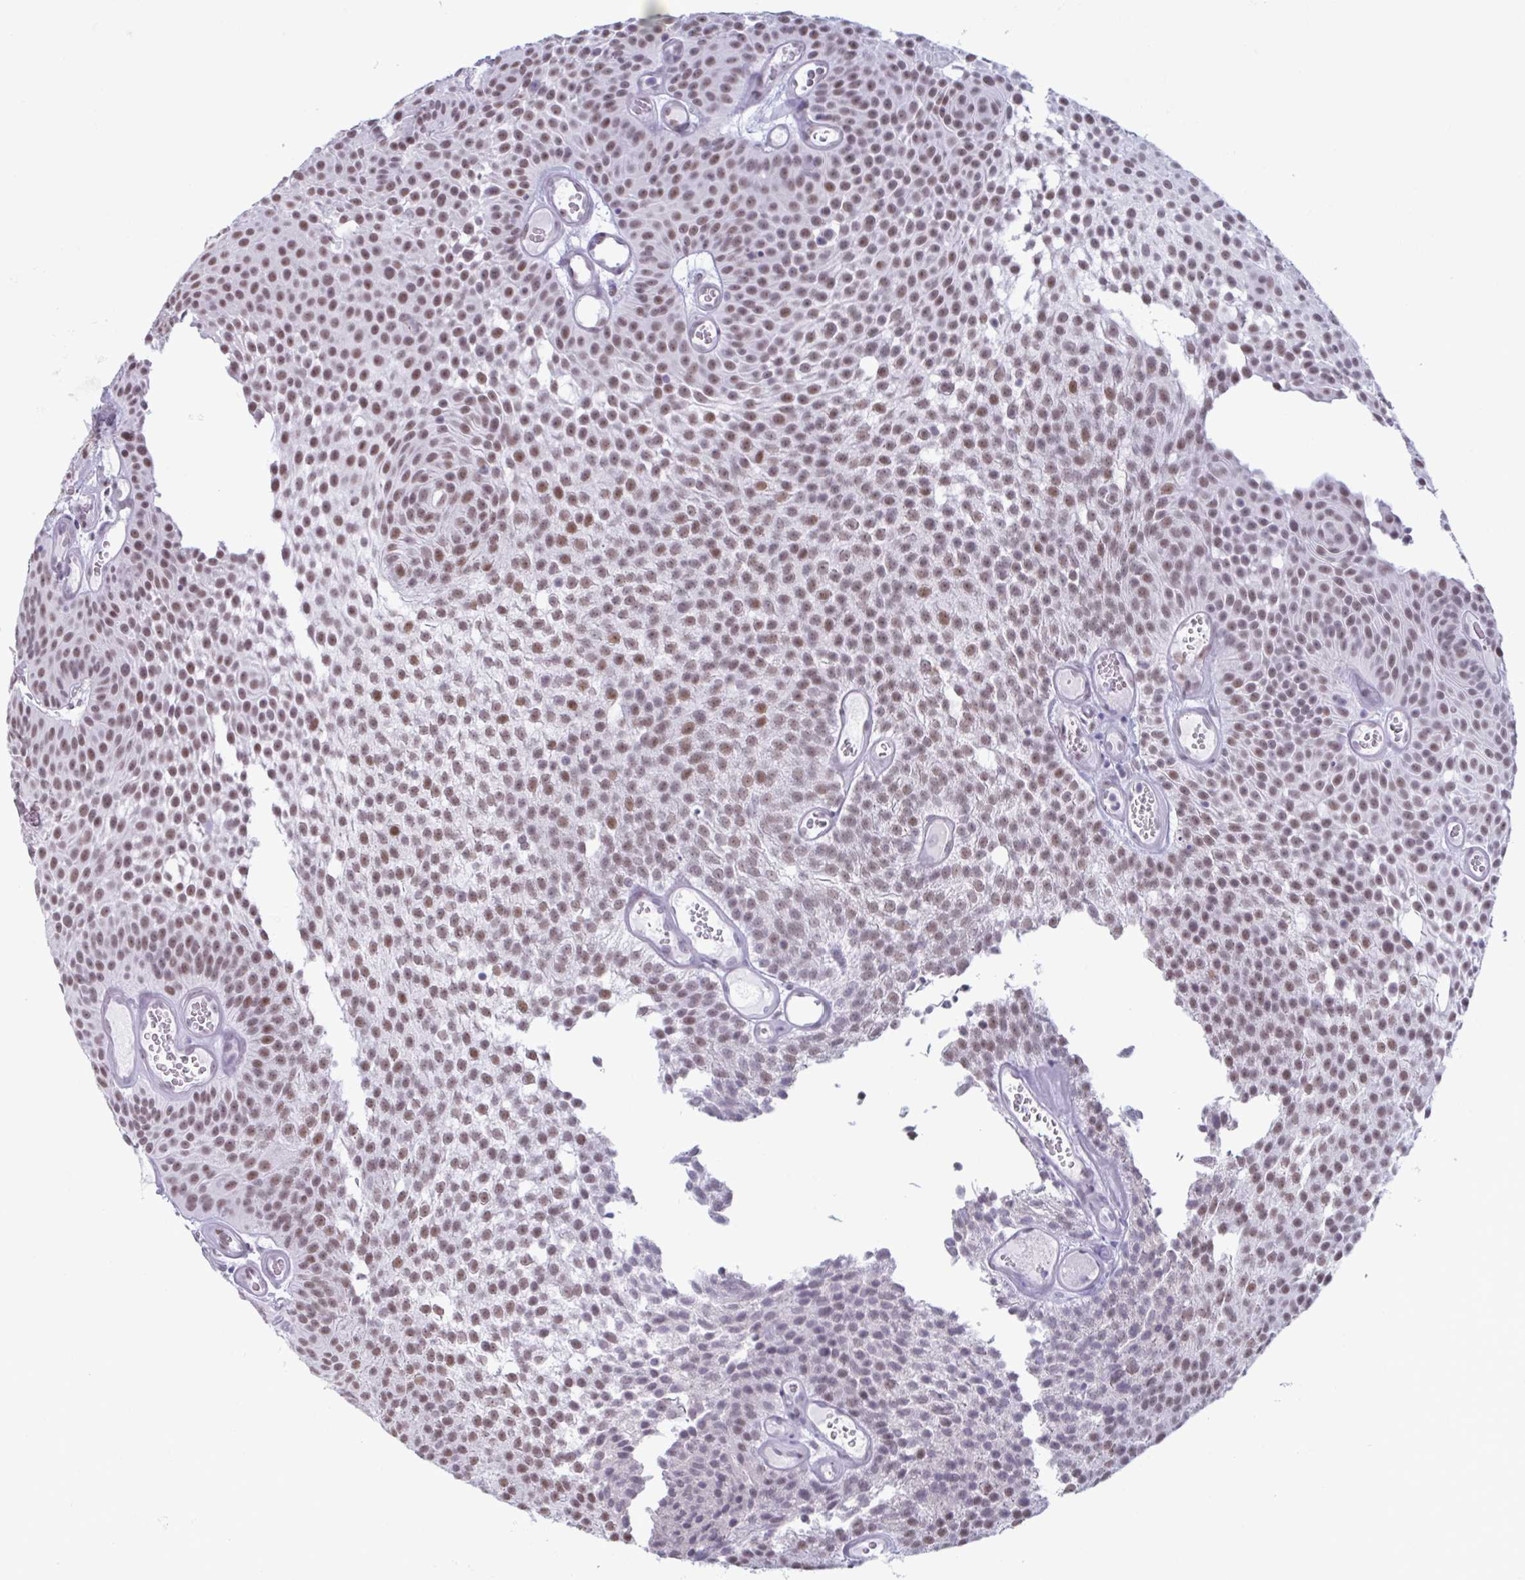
{"staining": {"intensity": "moderate", "quantity": ">75%", "location": "nuclear"}, "tissue": "urothelial cancer", "cell_type": "Tumor cells", "image_type": "cancer", "snomed": [{"axis": "morphology", "description": "Urothelial carcinoma, Low grade"}, {"axis": "topography", "description": "Urinary bladder"}], "caption": "Immunohistochemical staining of low-grade urothelial carcinoma exhibits medium levels of moderate nuclear staining in about >75% of tumor cells.", "gene": "MSMB", "patient": {"sex": "male", "age": 82}}